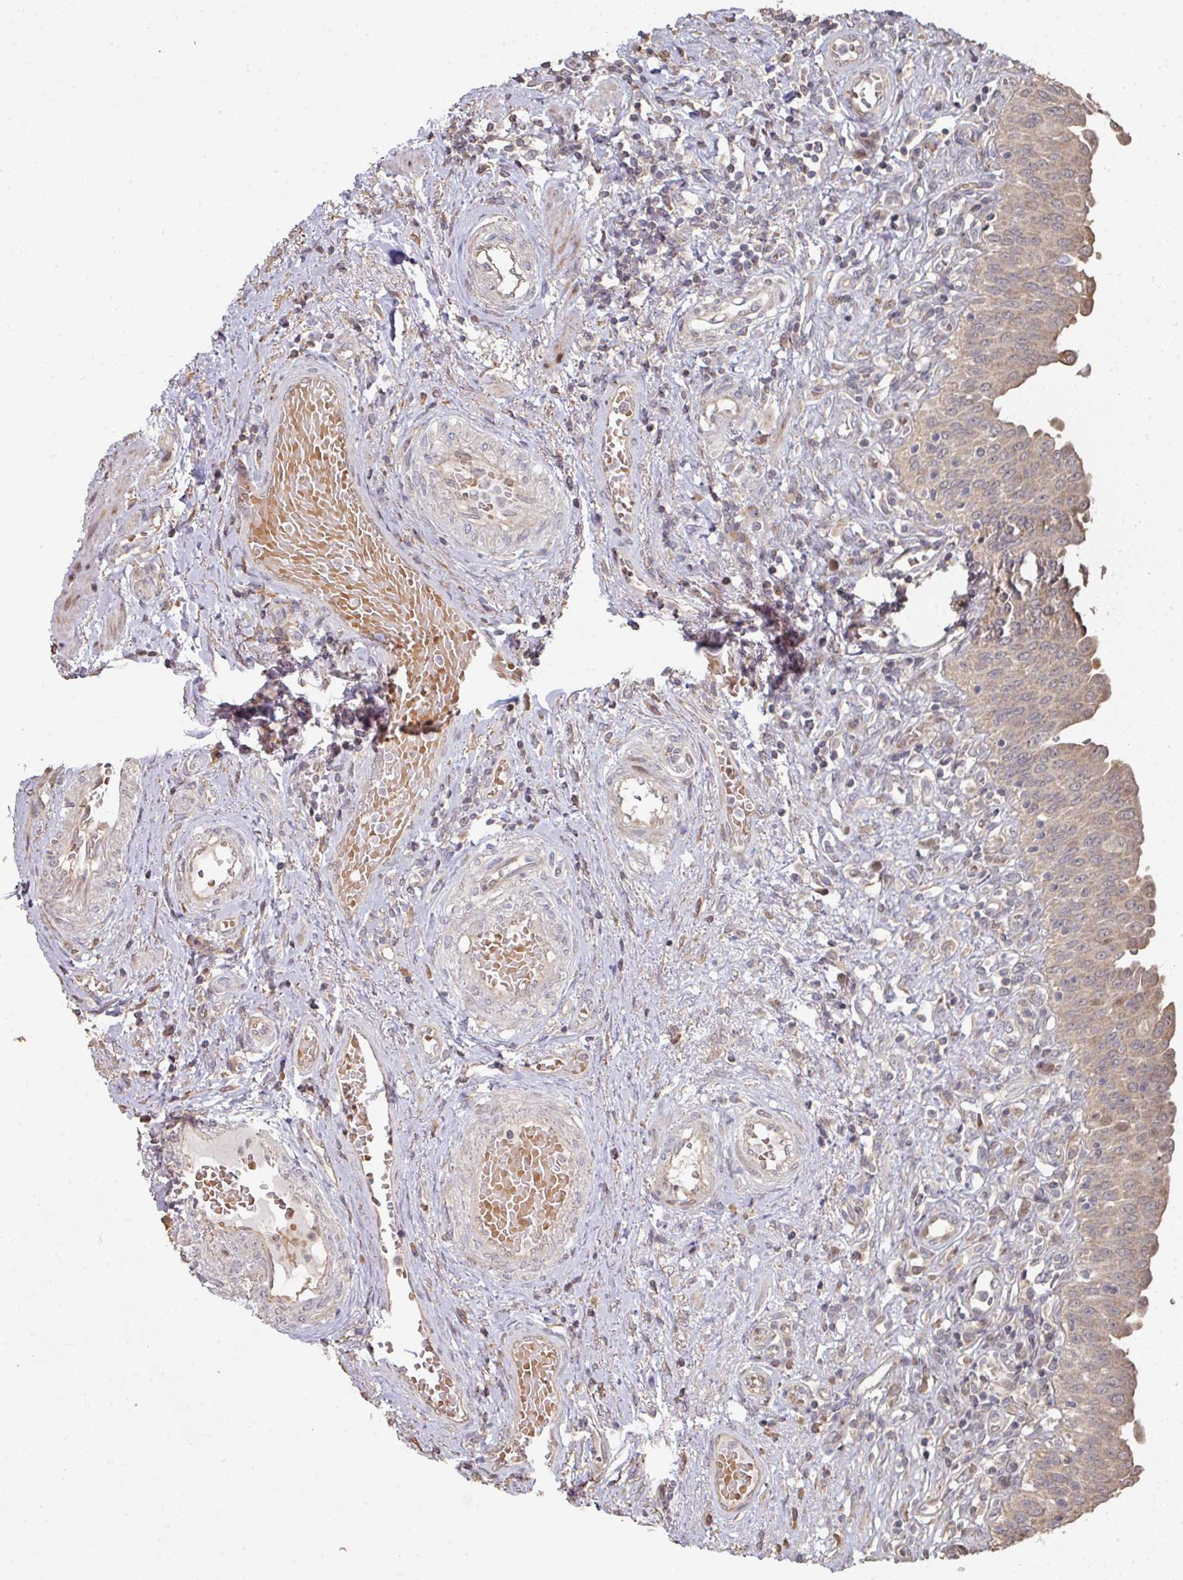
{"staining": {"intensity": "weak", "quantity": ">75%", "location": "cytoplasmic/membranous,nuclear"}, "tissue": "urinary bladder", "cell_type": "Urothelial cells", "image_type": "normal", "snomed": [{"axis": "morphology", "description": "Normal tissue, NOS"}, {"axis": "topography", "description": "Urinary bladder"}], "caption": "About >75% of urothelial cells in benign urinary bladder reveal weak cytoplasmic/membranous,nuclear protein staining as visualized by brown immunohistochemical staining.", "gene": "CA7", "patient": {"sex": "male", "age": 71}}